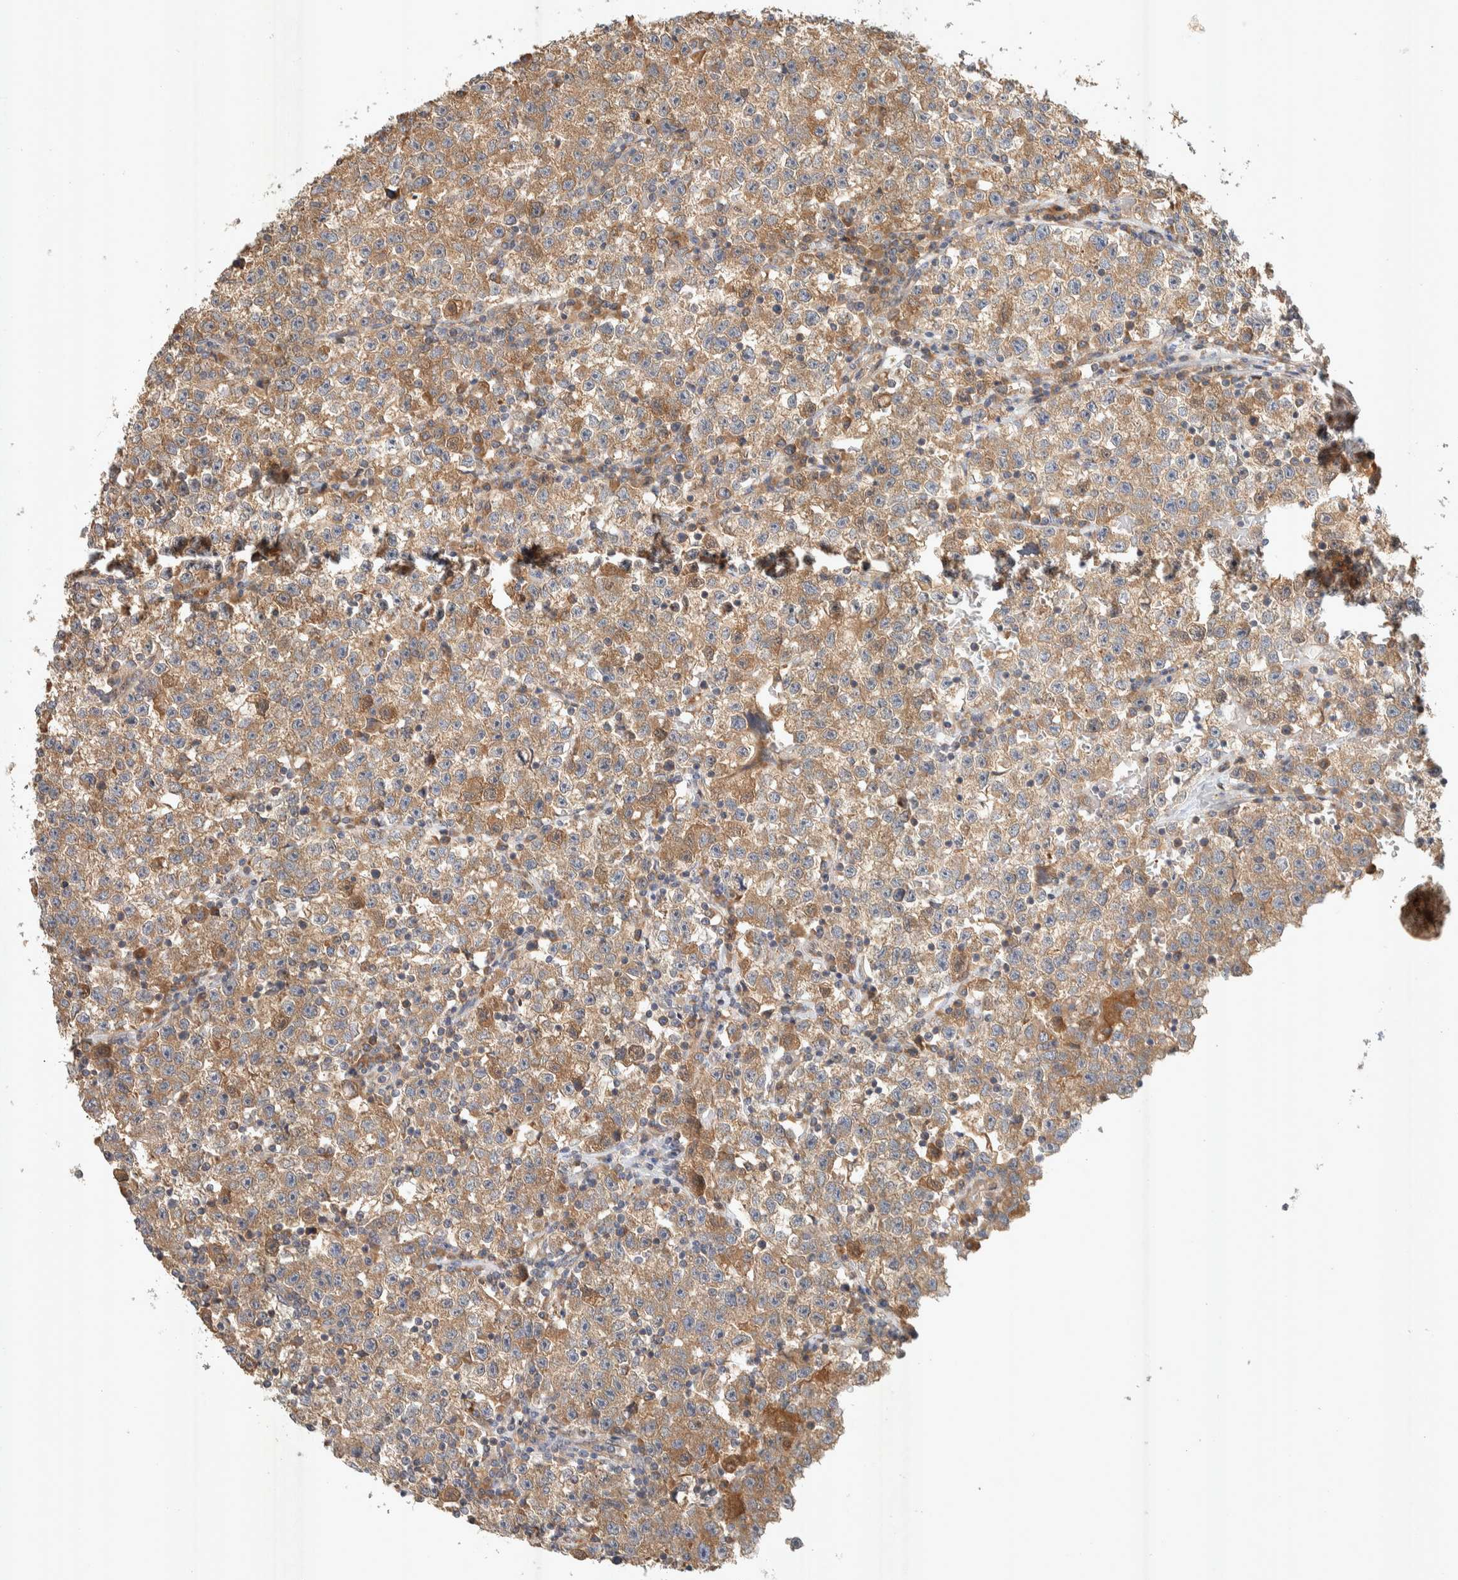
{"staining": {"intensity": "moderate", "quantity": ">75%", "location": "cytoplasmic/membranous"}, "tissue": "testis cancer", "cell_type": "Tumor cells", "image_type": "cancer", "snomed": [{"axis": "morphology", "description": "Seminoma, NOS"}, {"axis": "topography", "description": "Testis"}], "caption": "Immunohistochemical staining of testis cancer shows medium levels of moderate cytoplasmic/membranous positivity in about >75% of tumor cells.", "gene": "PXK", "patient": {"sex": "male", "age": 22}}